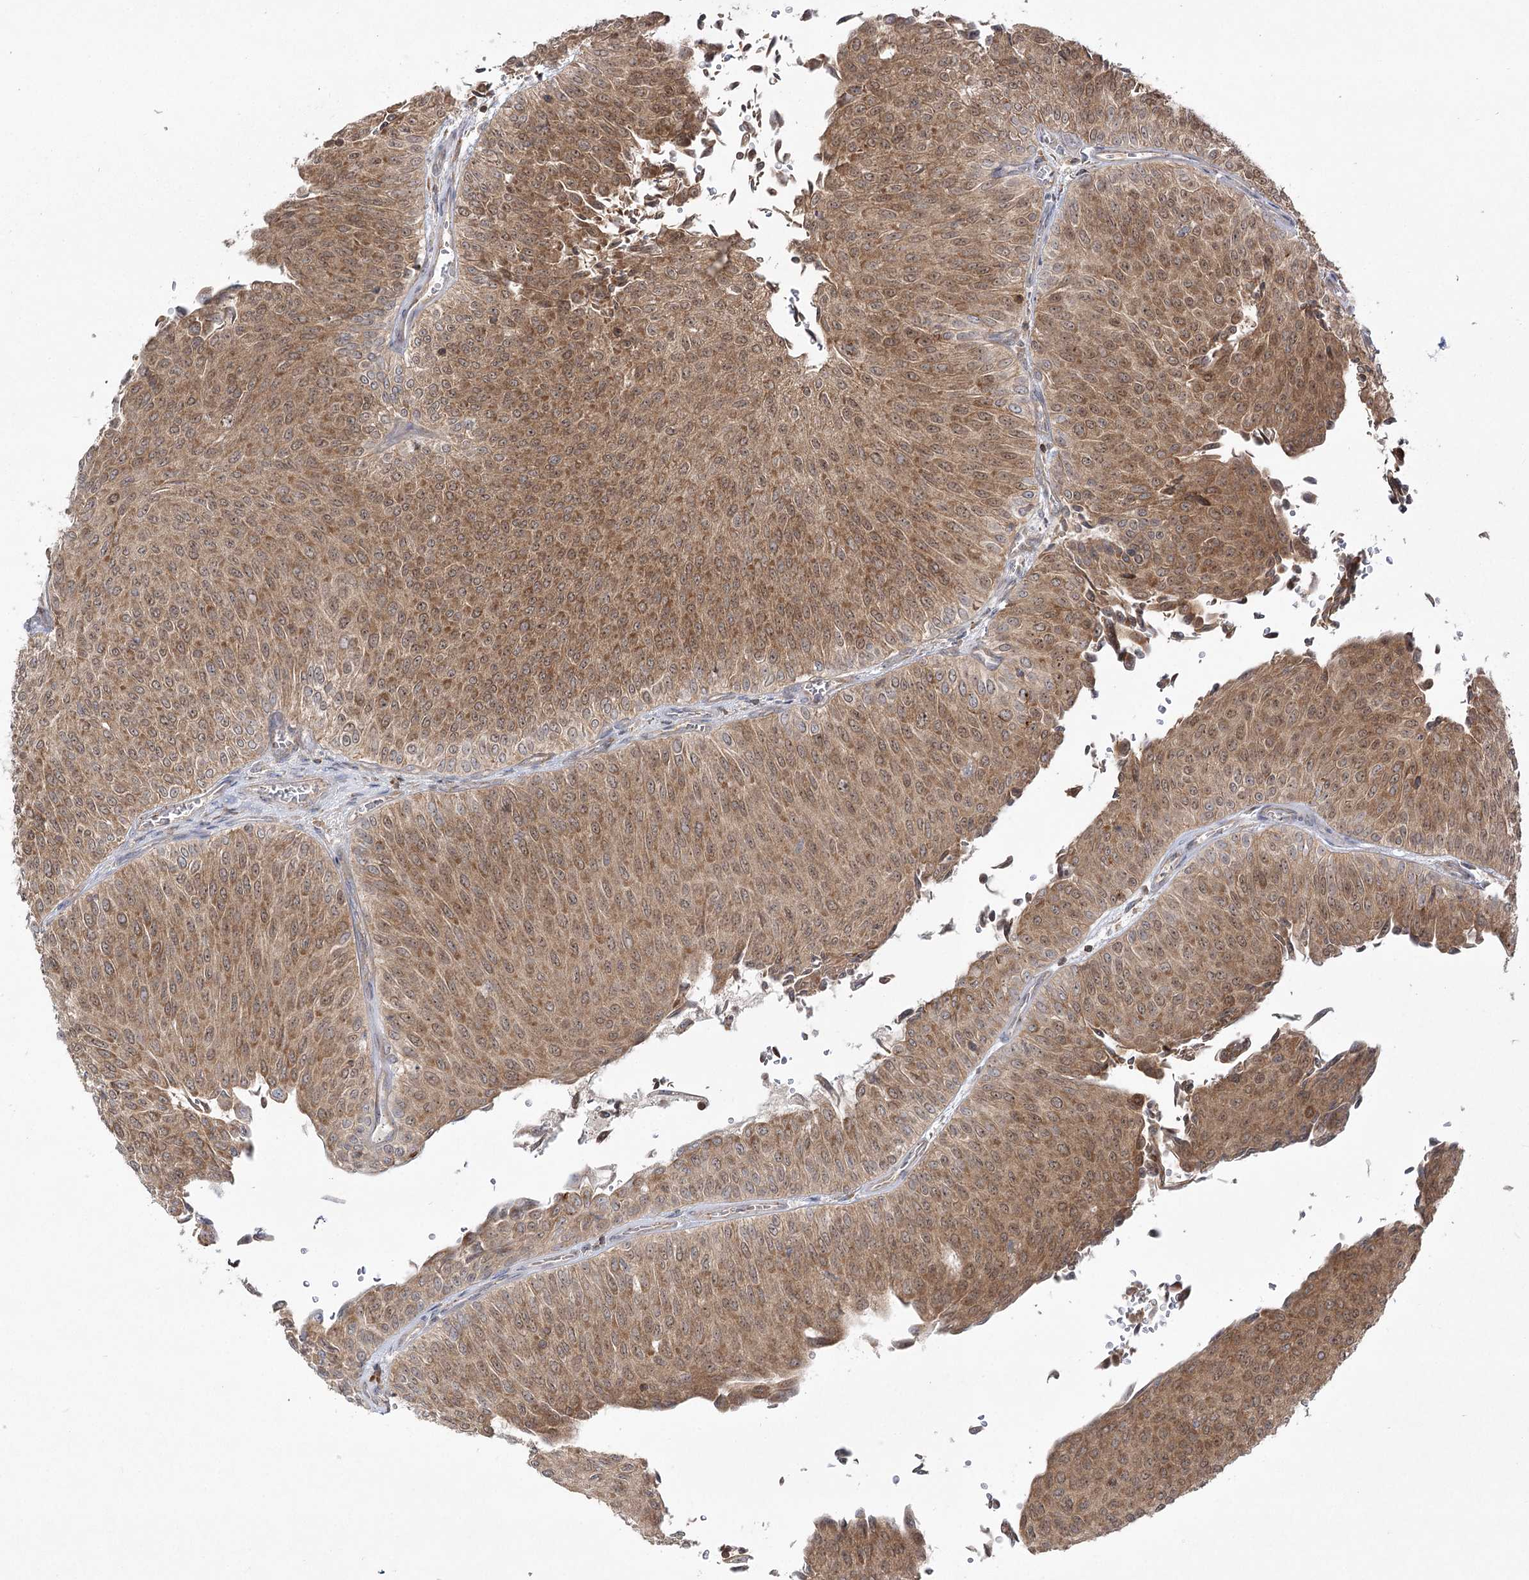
{"staining": {"intensity": "moderate", "quantity": ">75%", "location": "cytoplasmic/membranous"}, "tissue": "urothelial cancer", "cell_type": "Tumor cells", "image_type": "cancer", "snomed": [{"axis": "morphology", "description": "Urothelial carcinoma, Low grade"}, {"axis": "topography", "description": "Urinary bladder"}], "caption": "An image showing moderate cytoplasmic/membranous positivity in approximately >75% of tumor cells in urothelial cancer, as visualized by brown immunohistochemical staining.", "gene": "SYTL1", "patient": {"sex": "male", "age": 78}}